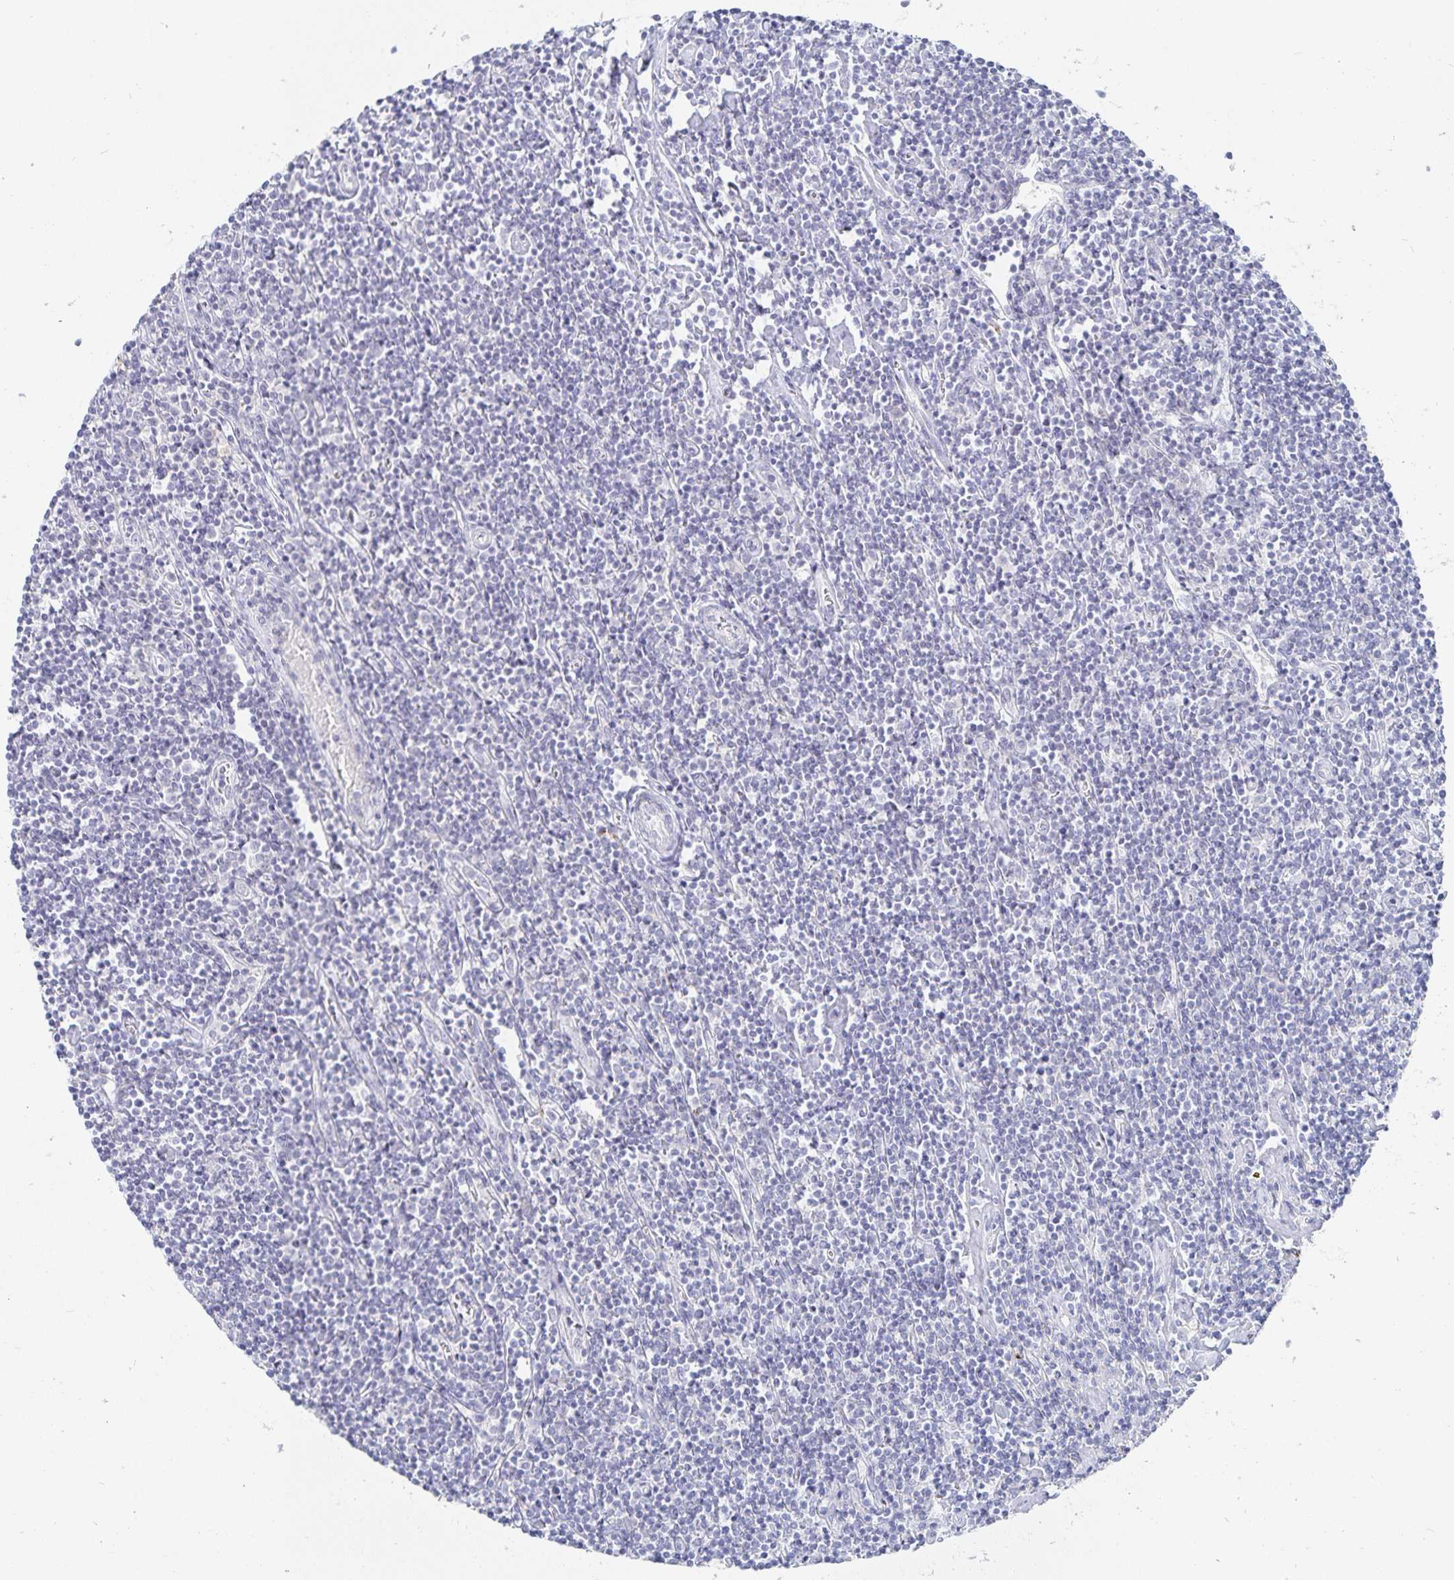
{"staining": {"intensity": "negative", "quantity": "none", "location": "none"}, "tissue": "lymphoma", "cell_type": "Tumor cells", "image_type": "cancer", "snomed": [{"axis": "morphology", "description": "Hodgkin's disease, NOS"}, {"axis": "topography", "description": "Lymph node"}], "caption": "Immunohistochemistry (IHC) of Hodgkin's disease exhibits no expression in tumor cells. (DAB immunohistochemistry (IHC) visualized using brightfield microscopy, high magnification).", "gene": "SFTPA1", "patient": {"sex": "male", "age": 40}}